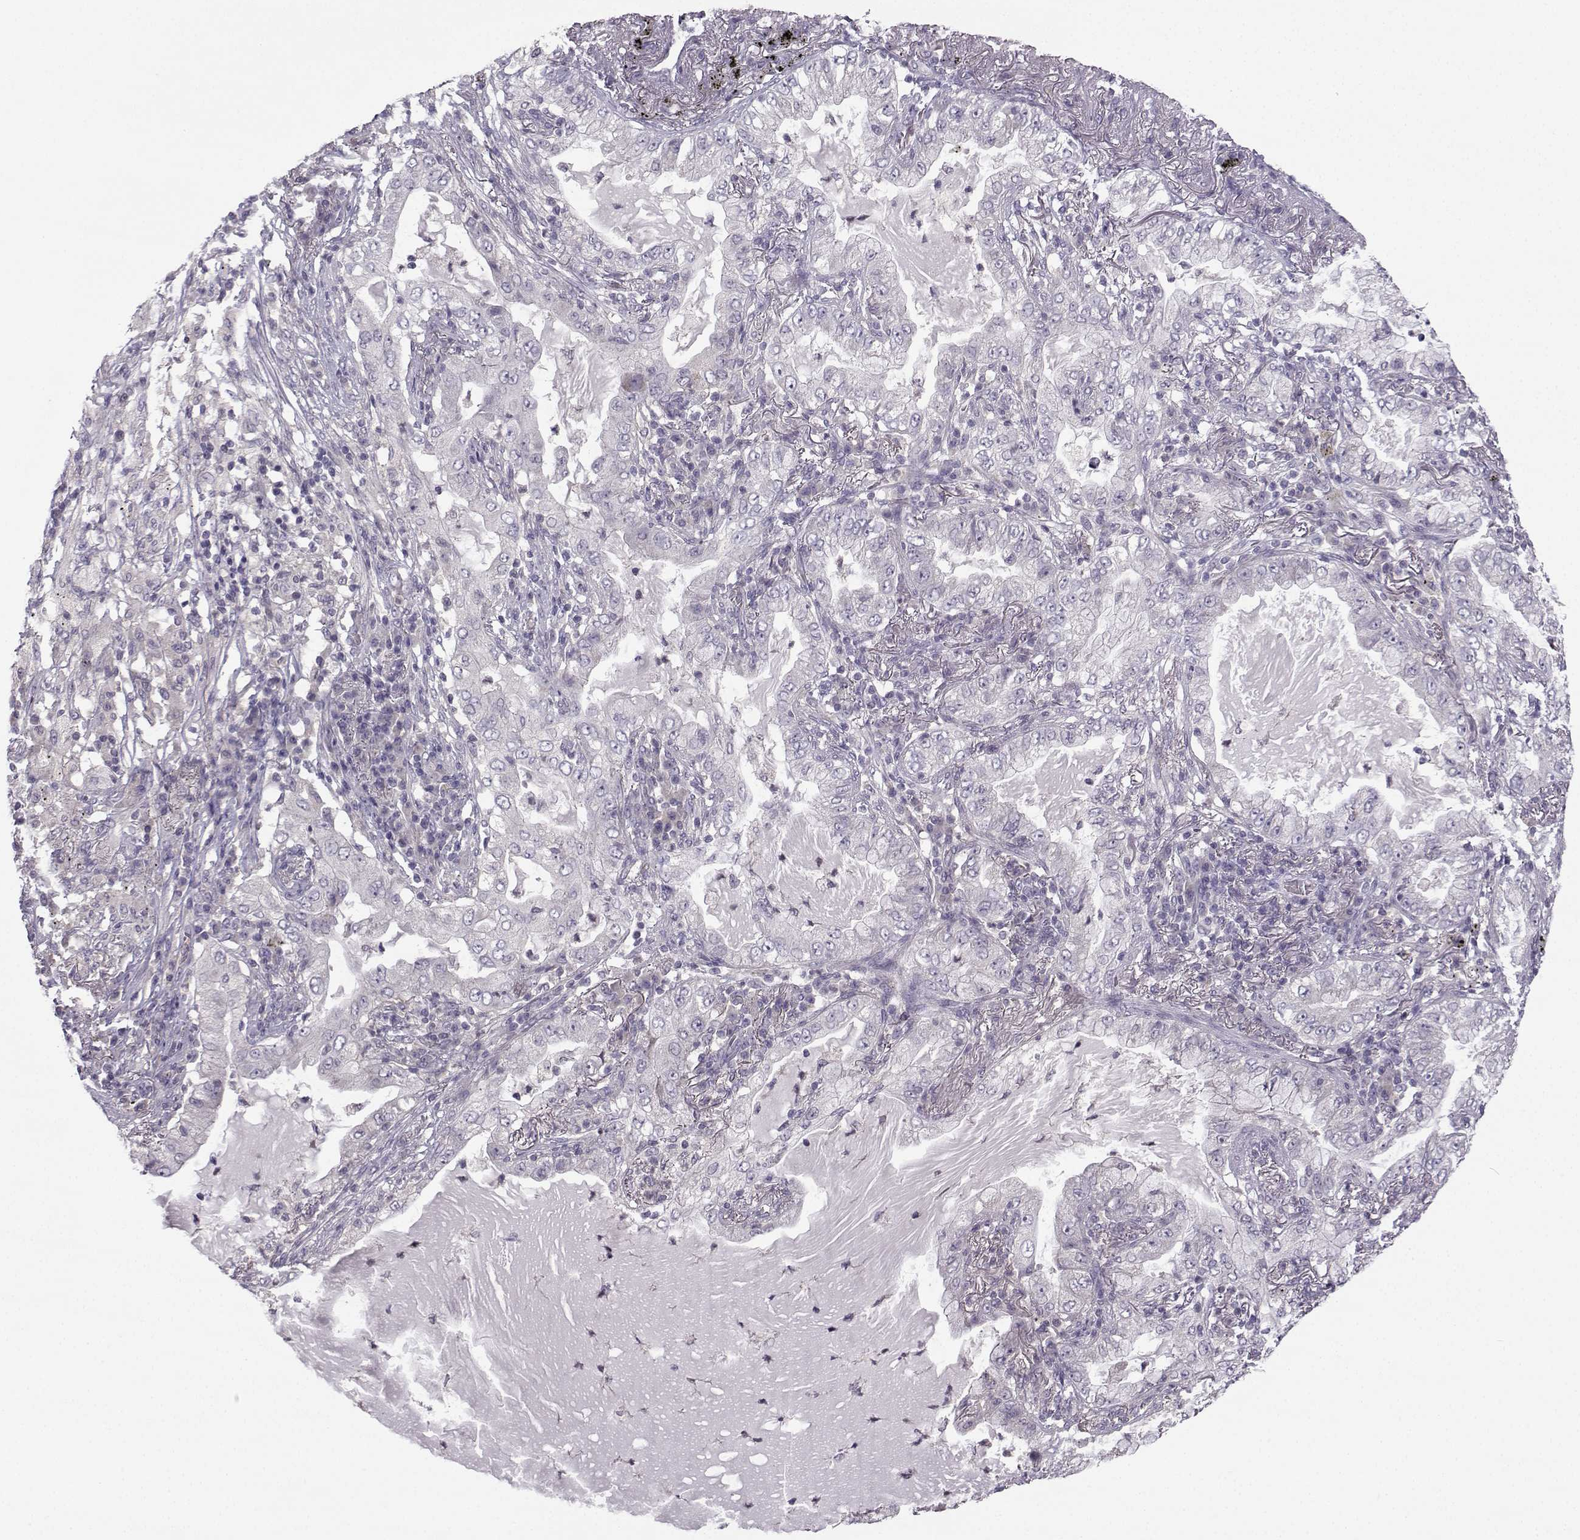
{"staining": {"intensity": "negative", "quantity": "none", "location": "none"}, "tissue": "lung cancer", "cell_type": "Tumor cells", "image_type": "cancer", "snomed": [{"axis": "morphology", "description": "Adenocarcinoma, NOS"}, {"axis": "topography", "description": "Lung"}], "caption": "DAB immunohistochemical staining of human lung adenocarcinoma exhibits no significant positivity in tumor cells. (Brightfield microscopy of DAB (3,3'-diaminobenzidine) IHC at high magnification).", "gene": "FCAMR", "patient": {"sex": "female", "age": 73}}